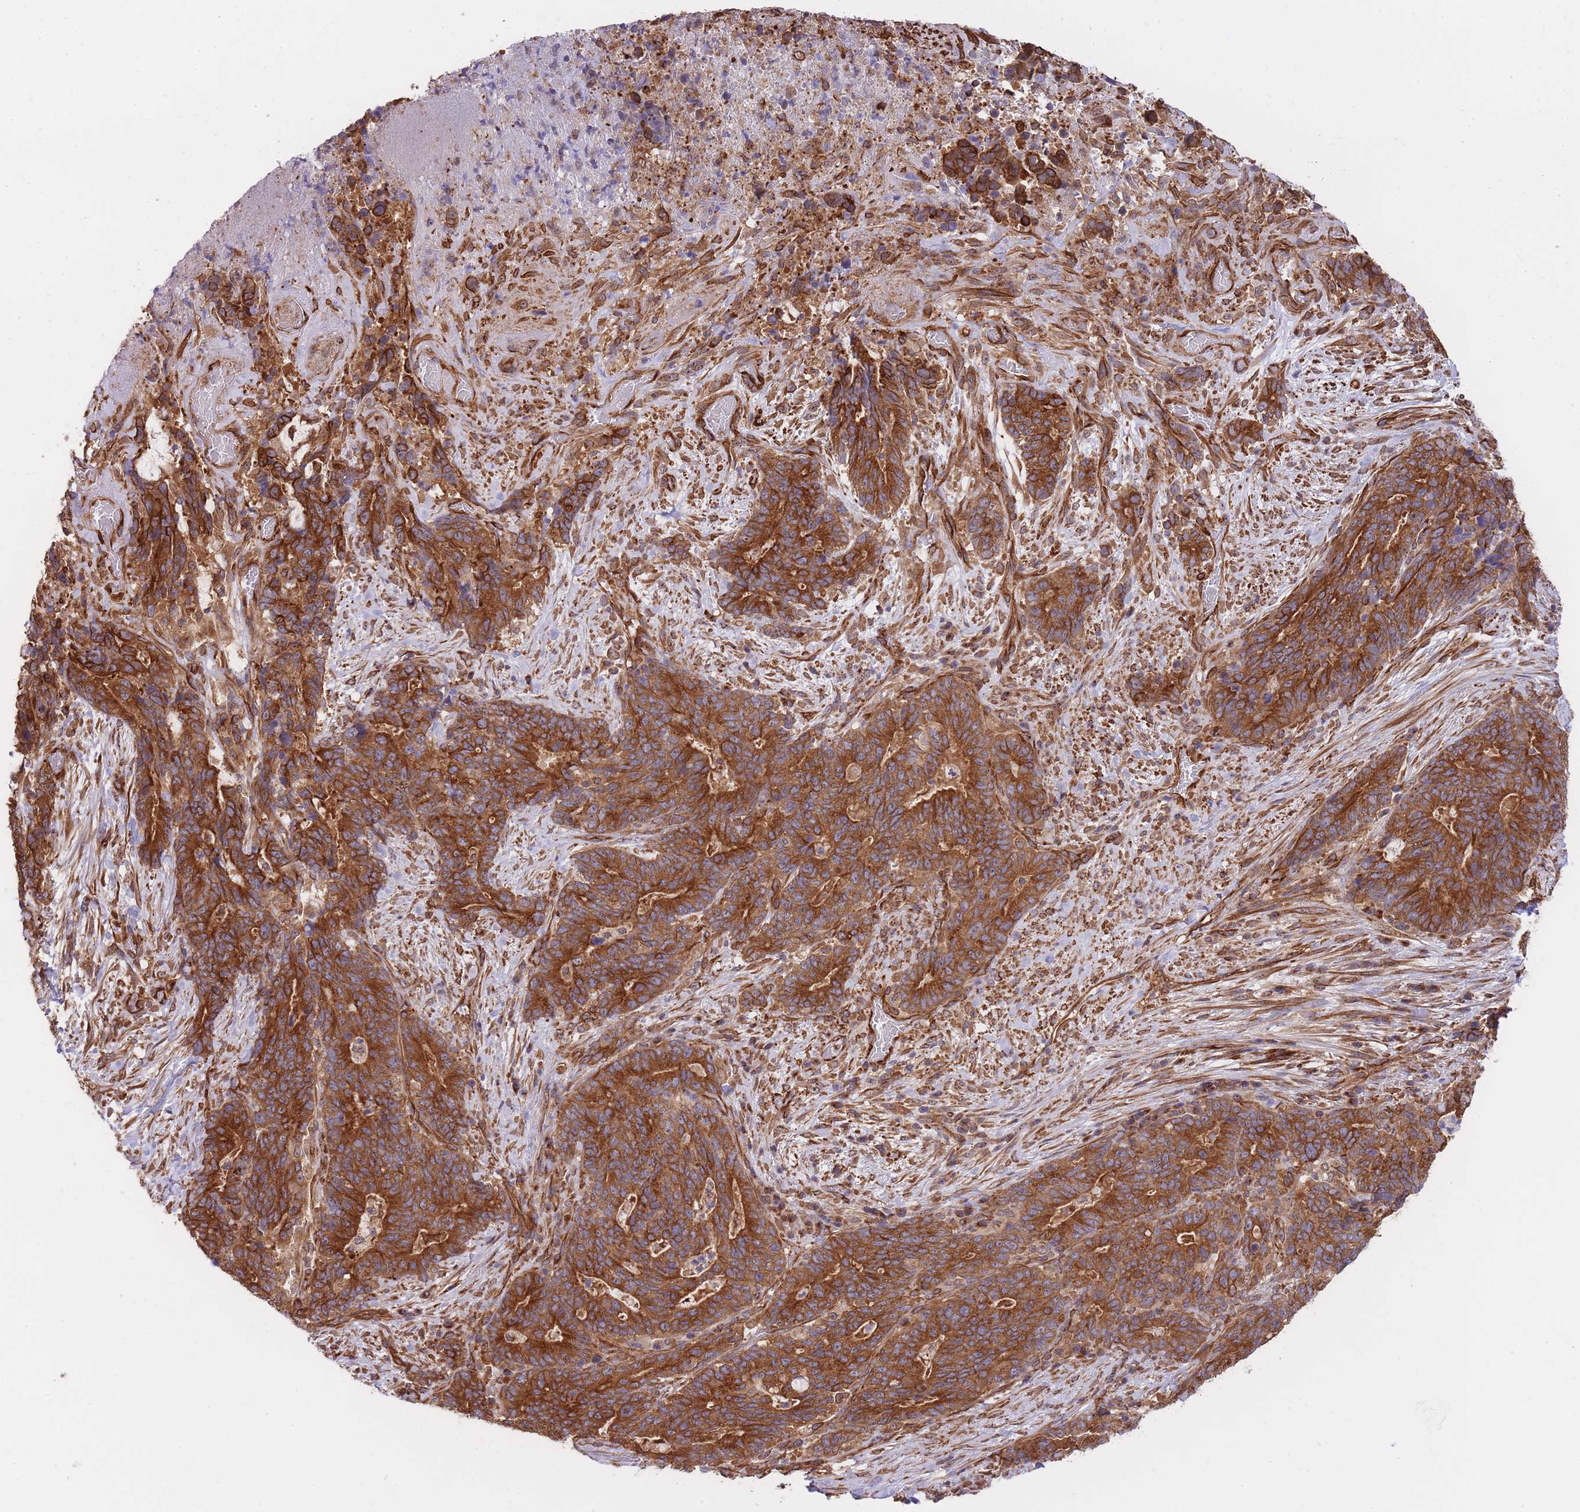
{"staining": {"intensity": "strong", "quantity": ">75%", "location": "cytoplasmic/membranous"}, "tissue": "stomach cancer", "cell_type": "Tumor cells", "image_type": "cancer", "snomed": [{"axis": "morphology", "description": "Normal tissue, NOS"}, {"axis": "morphology", "description": "Adenocarcinoma, NOS"}, {"axis": "topography", "description": "Stomach"}], "caption": "Protein expression analysis of stomach cancer (adenocarcinoma) reveals strong cytoplasmic/membranous expression in approximately >75% of tumor cells.", "gene": "EXOSC8", "patient": {"sex": "female", "age": 64}}